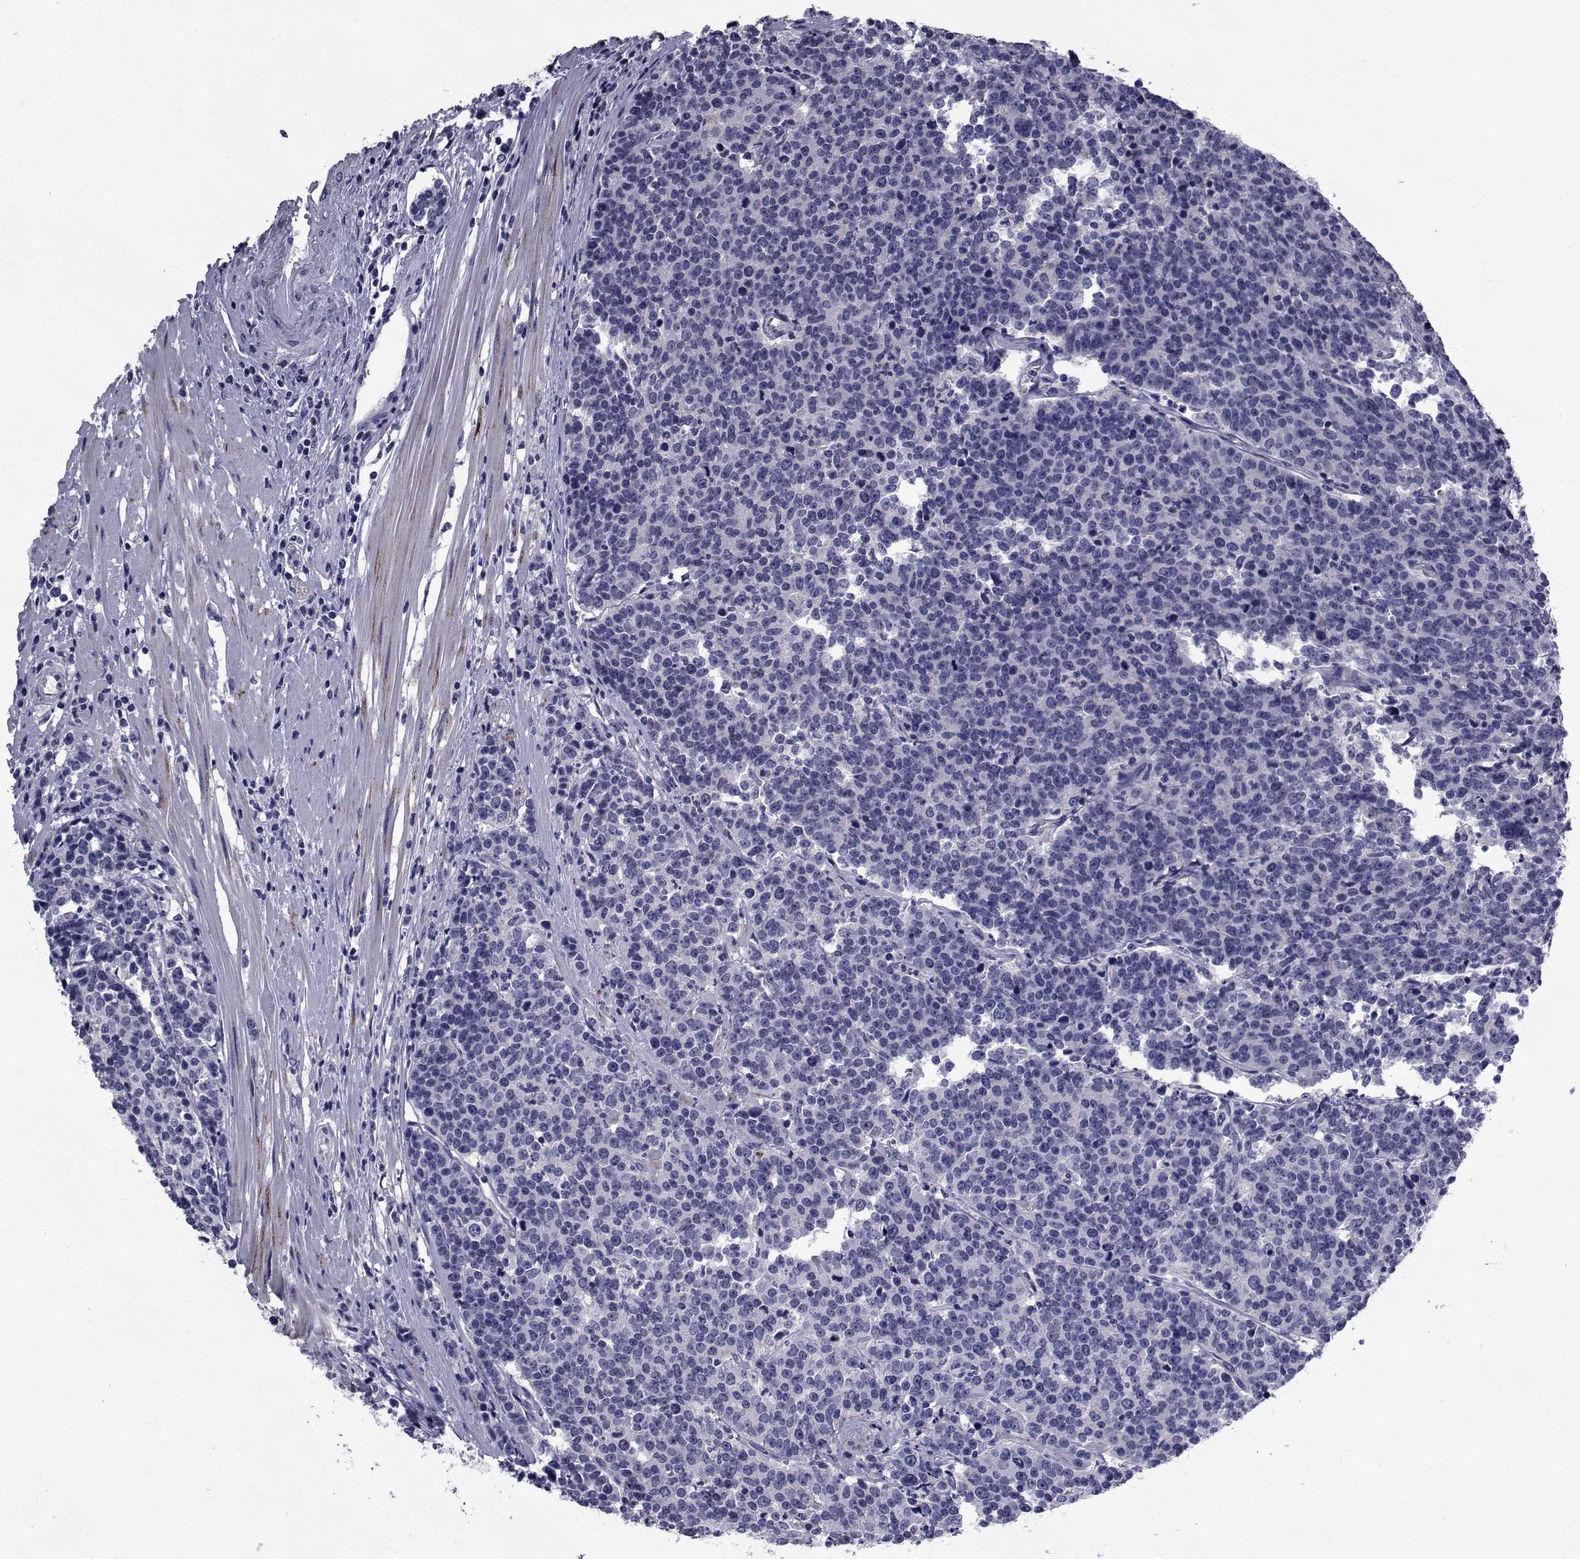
{"staining": {"intensity": "negative", "quantity": "none", "location": "none"}, "tissue": "prostate cancer", "cell_type": "Tumor cells", "image_type": "cancer", "snomed": [{"axis": "morphology", "description": "Adenocarcinoma, NOS"}, {"axis": "topography", "description": "Prostate"}], "caption": "High power microscopy micrograph of an immunohistochemistry photomicrograph of prostate cancer, revealing no significant expression in tumor cells.", "gene": "SEMA5B", "patient": {"sex": "male", "age": 67}}